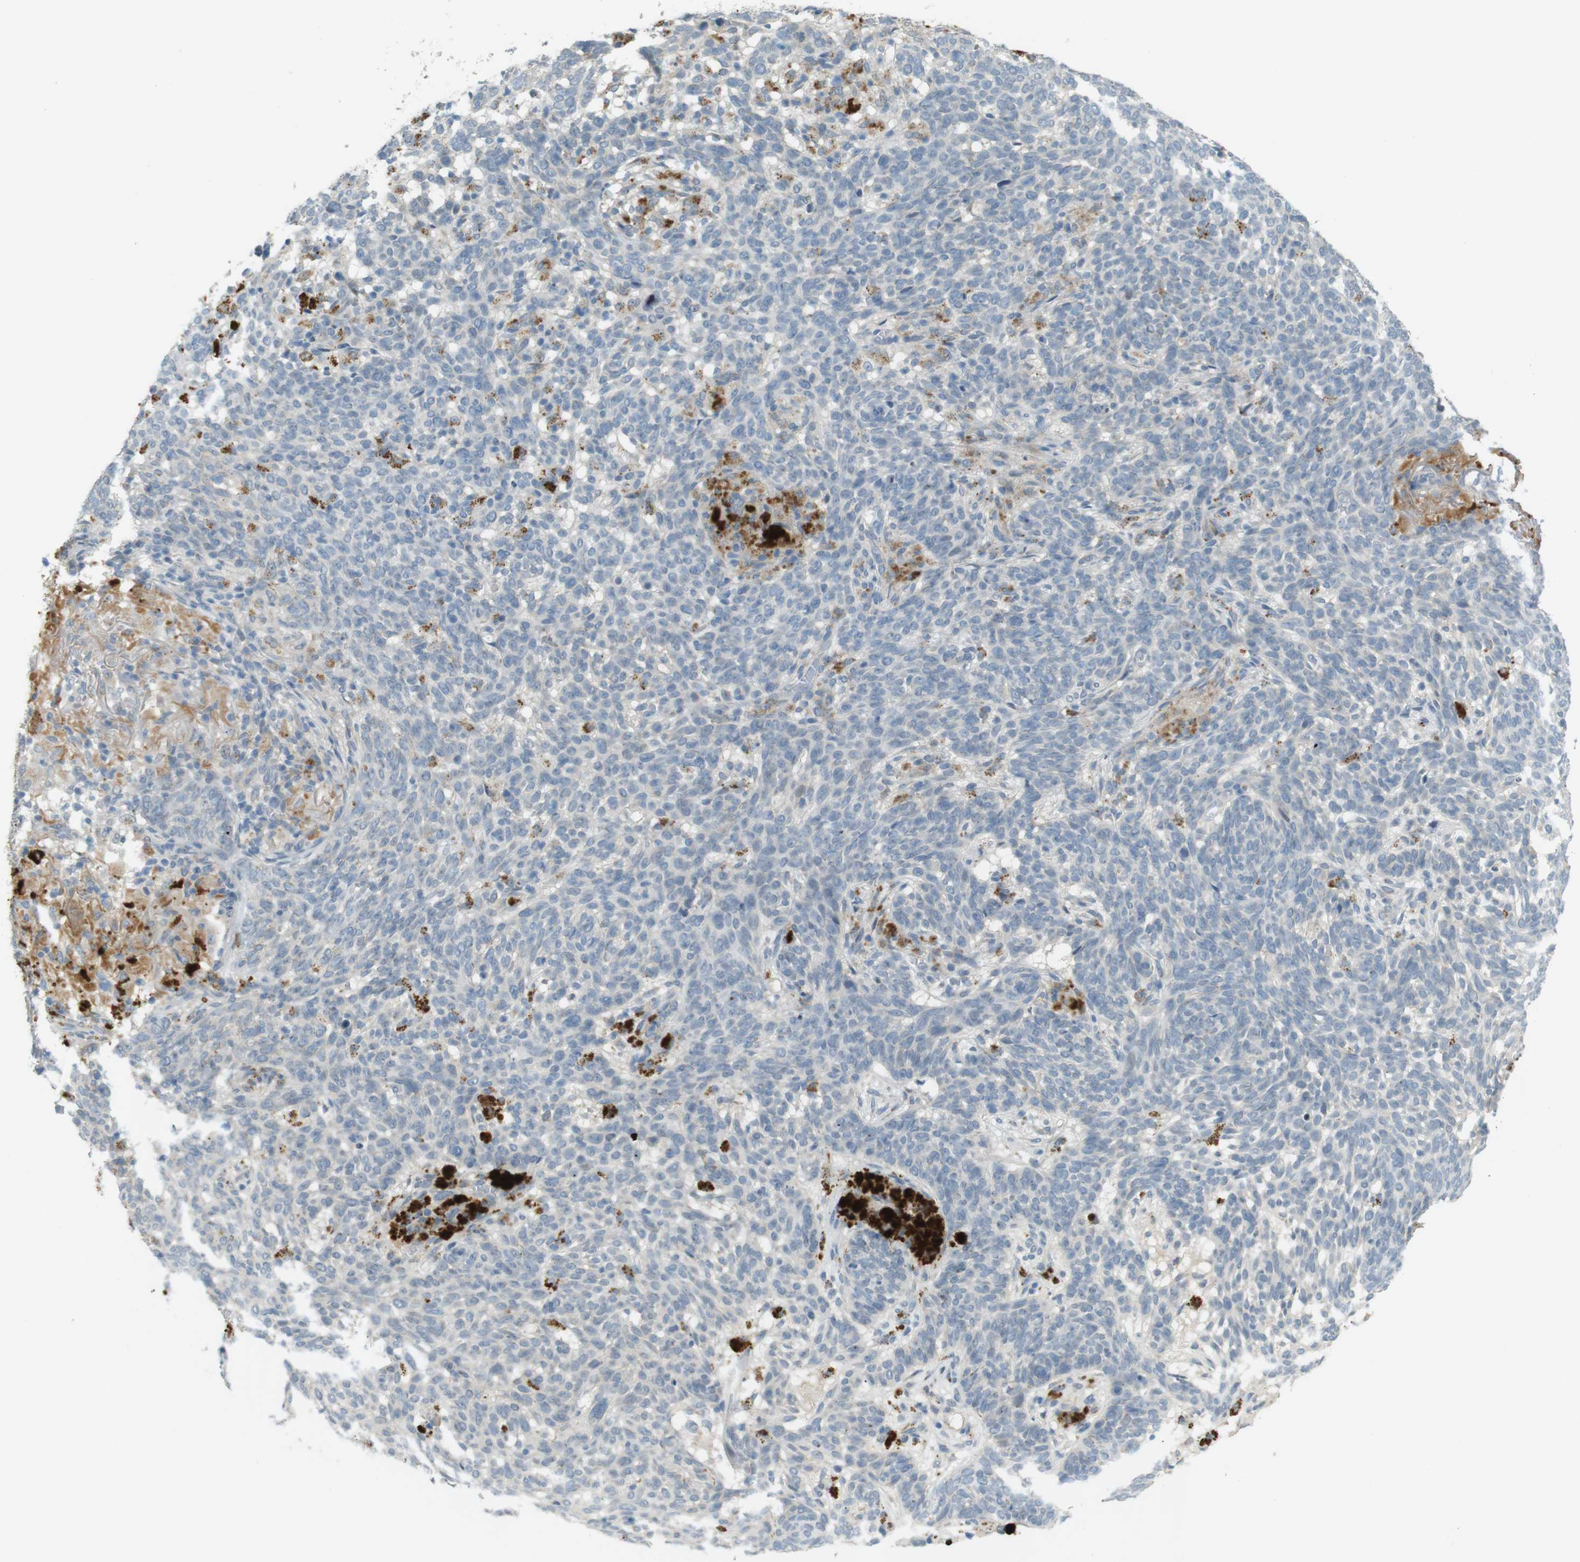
{"staining": {"intensity": "negative", "quantity": "none", "location": "none"}, "tissue": "skin cancer", "cell_type": "Tumor cells", "image_type": "cancer", "snomed": [{"axis": "morphology", "description": "Basal cell carcinoma"}, {"axis": "topography", "description": "Skin"}], "caption": "The immunohistochemistry histopathology image has no significant expression in tumor cells of skin cancer tissue.", "gene": "UGT8", "patient": {"sex": "male", "age": 85}}